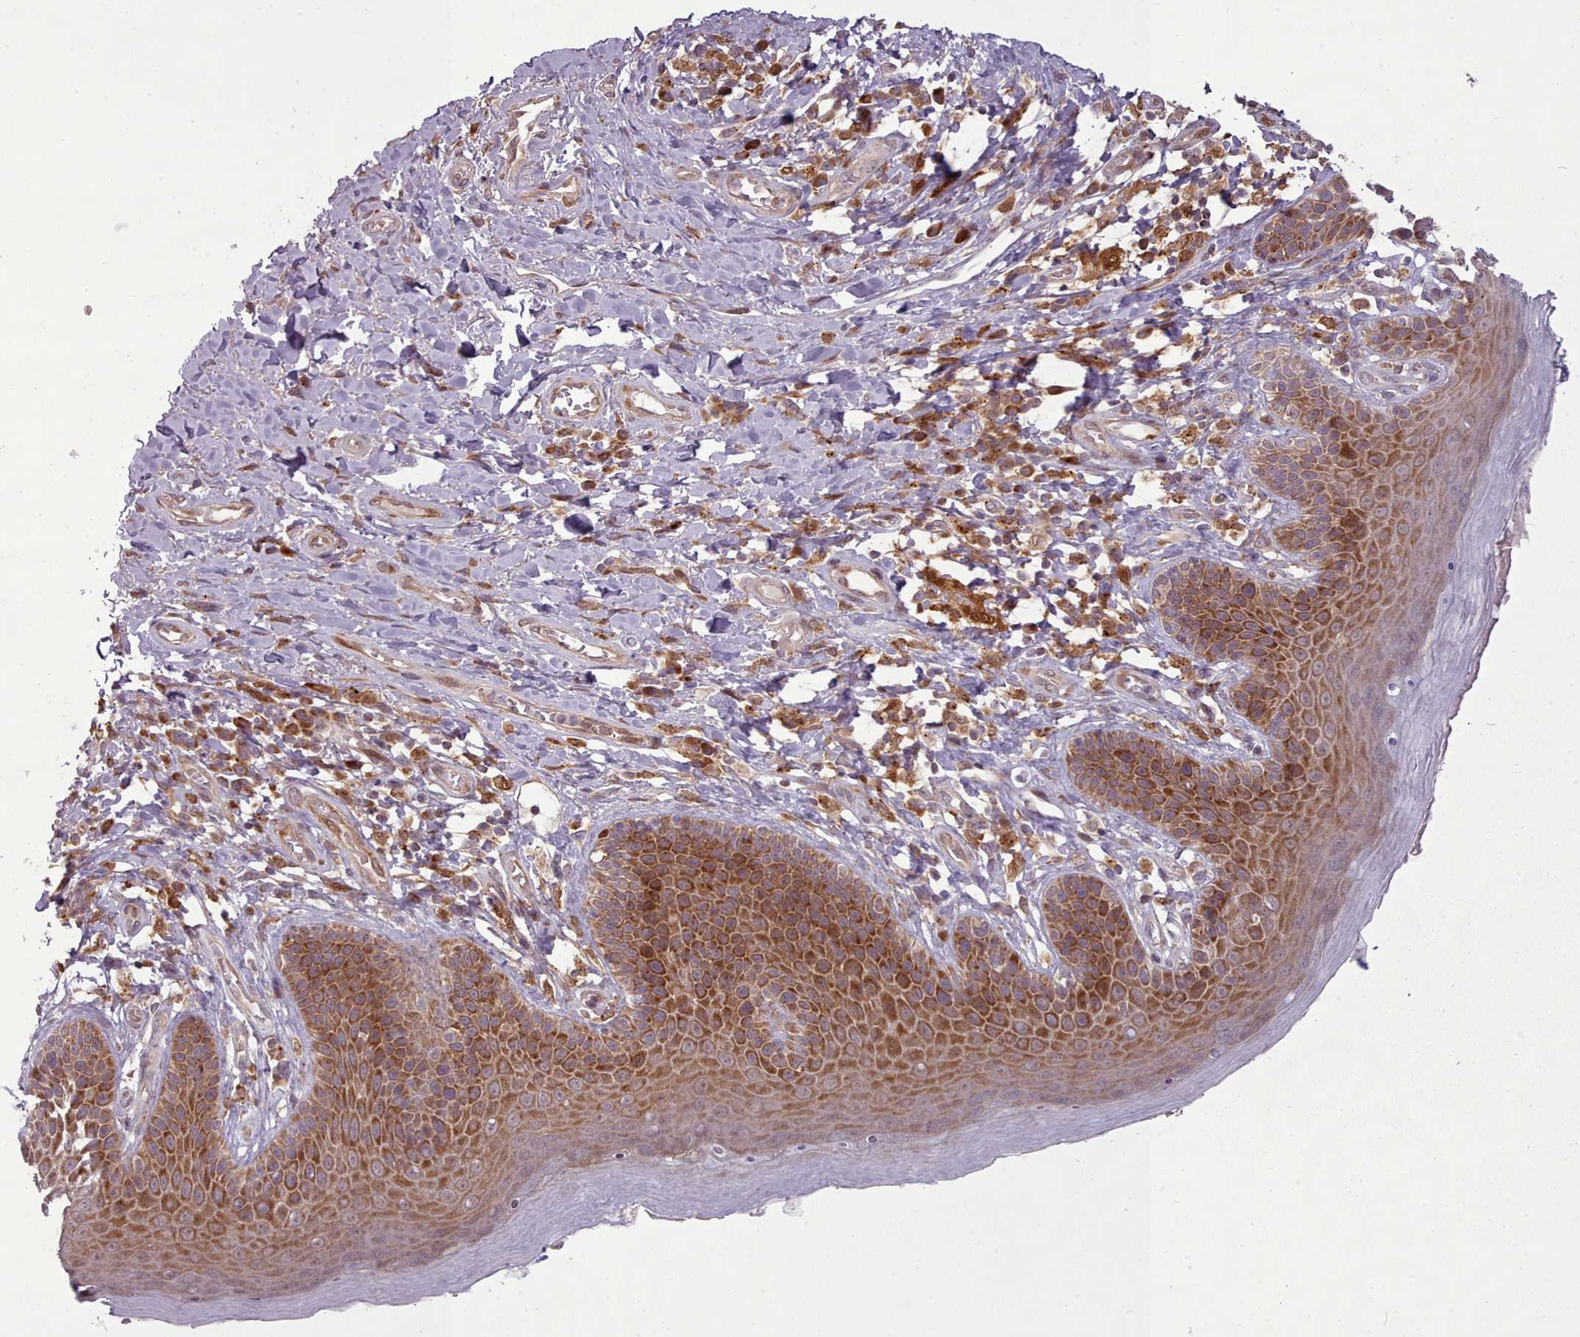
{"staining": {"intensity": "moderate", "quantity": ">75%", "location": "cytoplasmic/membranous"}, "tissue": "skin", "cell_type": "Epidermal cells", "image_type": "normal", "snomed": [{"axis": "morphology", "description": "Normal tissue, NOS"}, {"axis": "topography", "description": "Anal"}], "caption": "Protein expression analysis of normal skin exhibits moderate cytoplasmic/membranous expression in approximately >75% of epidermal cells.", "gene": "LGALS9B", "patient": {"sex": "female", "age": 89}}